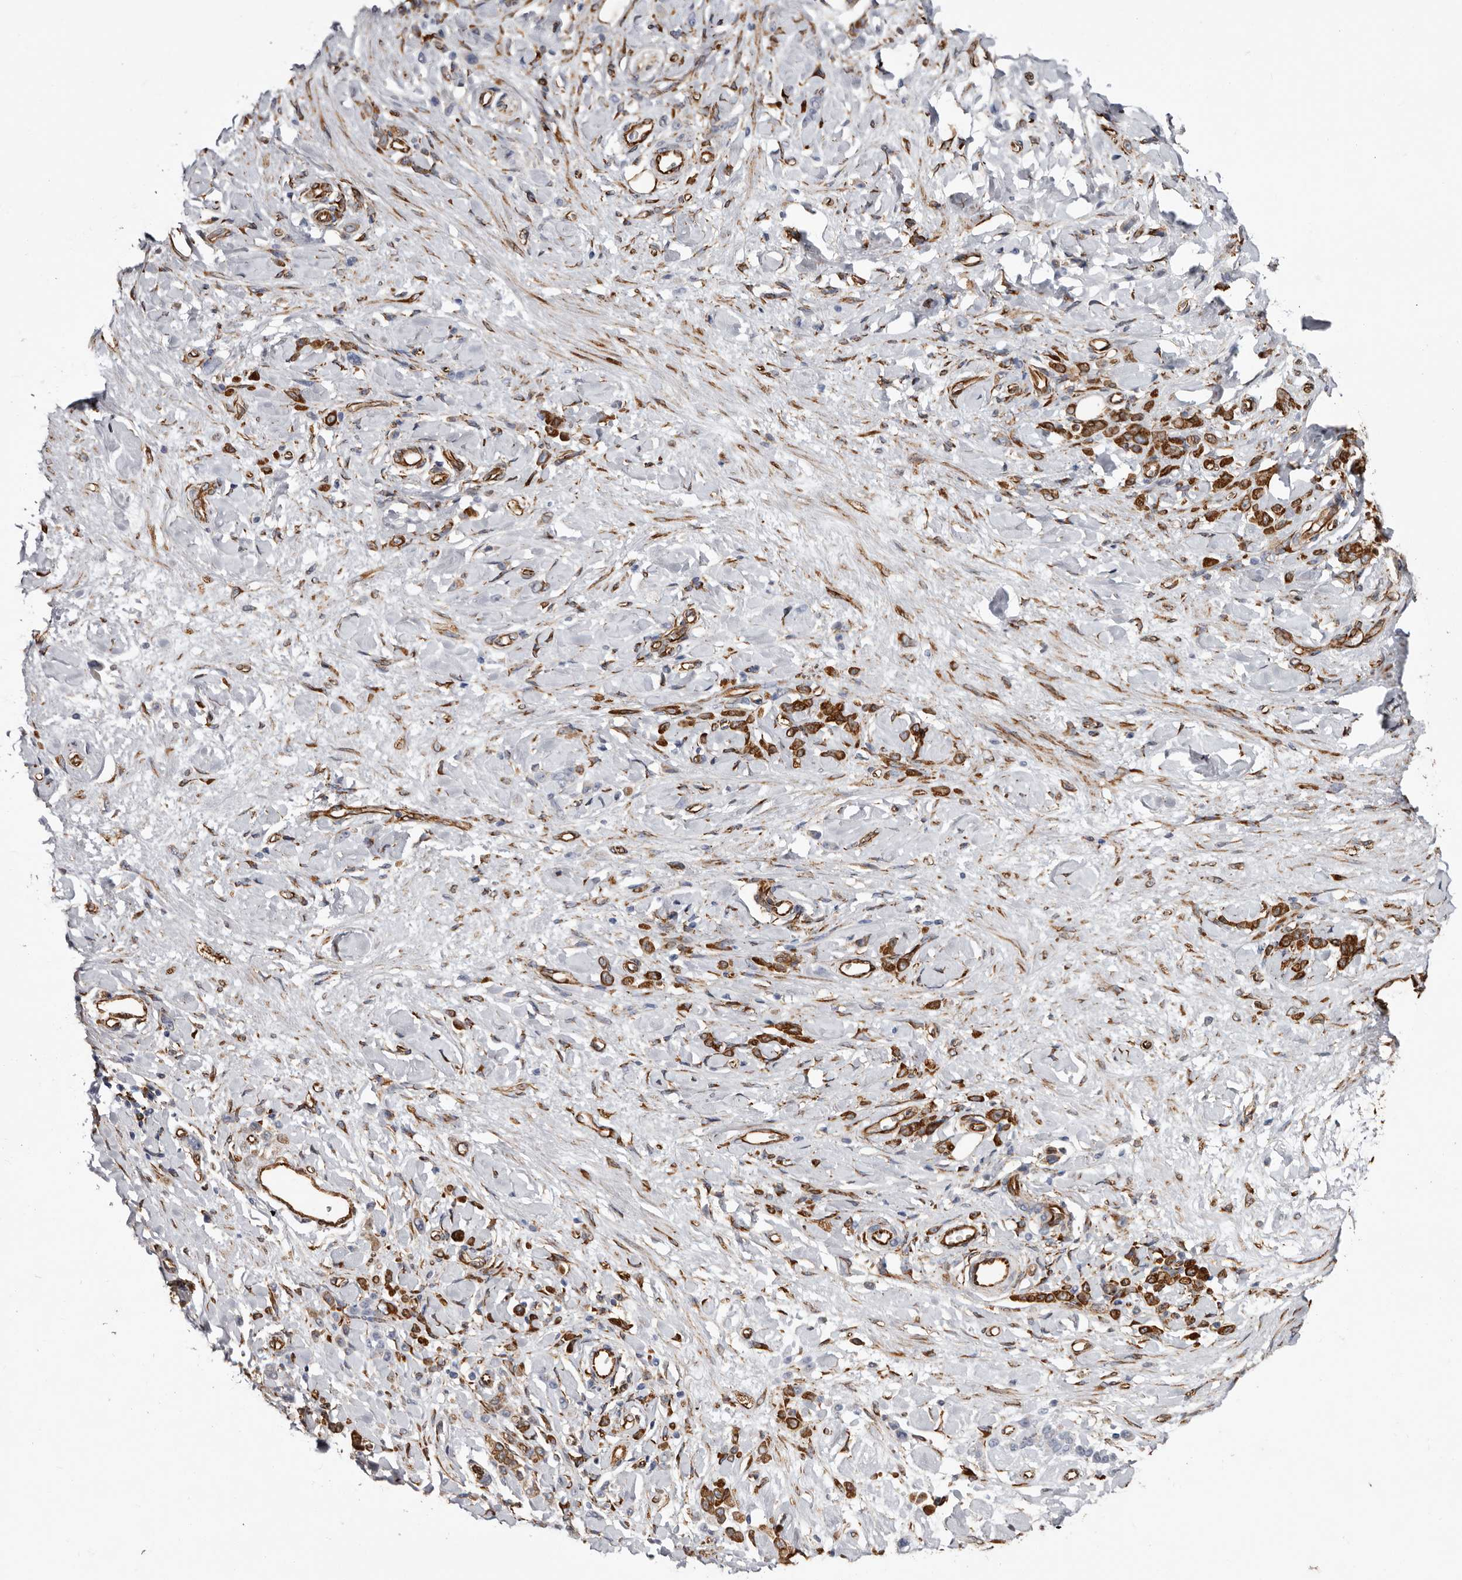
{"staining": {"intensity": "strong", "quantity": ">75%", "location": "cytoplasmic/membranous"}, "tissue": "stomach cancer", "cell_type": "Tumor cells", "image_type": "cancer", "snomed": [{"axis": "morphology", "description": "Normal tissue, NOS"}, {"axis": "morphology", "description": "Adenocarcinoma, NOS"}, {"axis": "topography", "description": "Stomach"}], "caption": "Immunohistochemistry micrograph of neoplastic tissue: human stomach cancer stained using IHC shows high levels of strong protein expression localized specifically in the cytoplasmic/membranous of tumor cells, appearing as a cytoplasmic/membranous brown color.", "gene": "SEMA3E", "patient": {"sex": "male", "age": 82}}